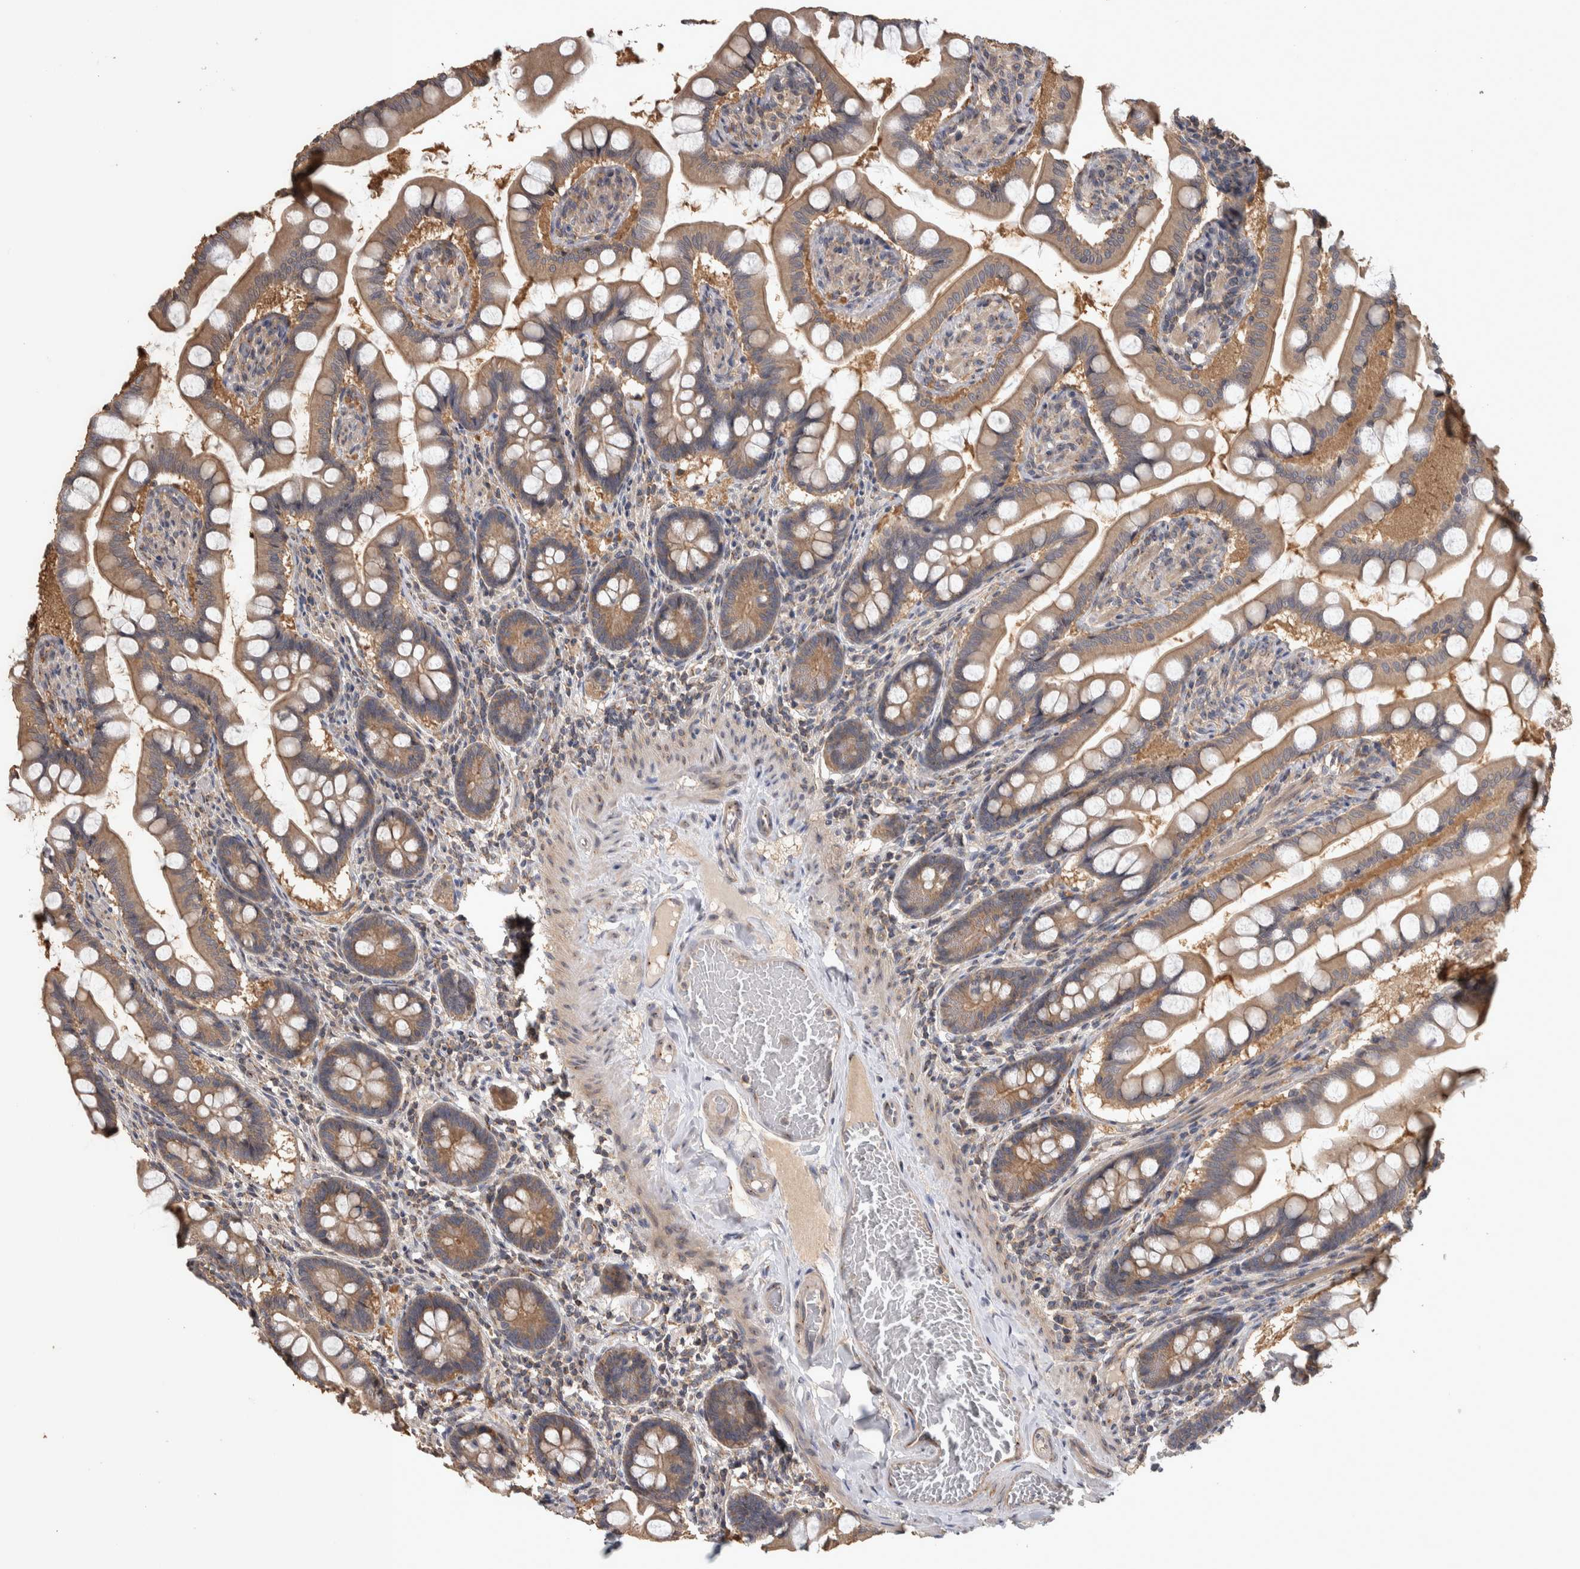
{"staining": {"intensity": "moderate", "quantity": ">75%", "location": "cytoplasmic/membranous"}, "tissue": "small intestine", "cell_type": "Glandular cells", "image_type": "normal", "snomed": [{"axis": "morphology", "description": "Normal tissue, NOS"}, {"axis": "topography", "description": "Small intestine"}], "caption": "Moderate cytoplasmic/membranous staining is appreciated in approximately >75% of glandular cells in unremarkable small intestine. The protein of interest is shown in brown color, while the nuclei are stained blue.", "gene": "IFRD1", "patient": {"sex": "male", "age": 41}}